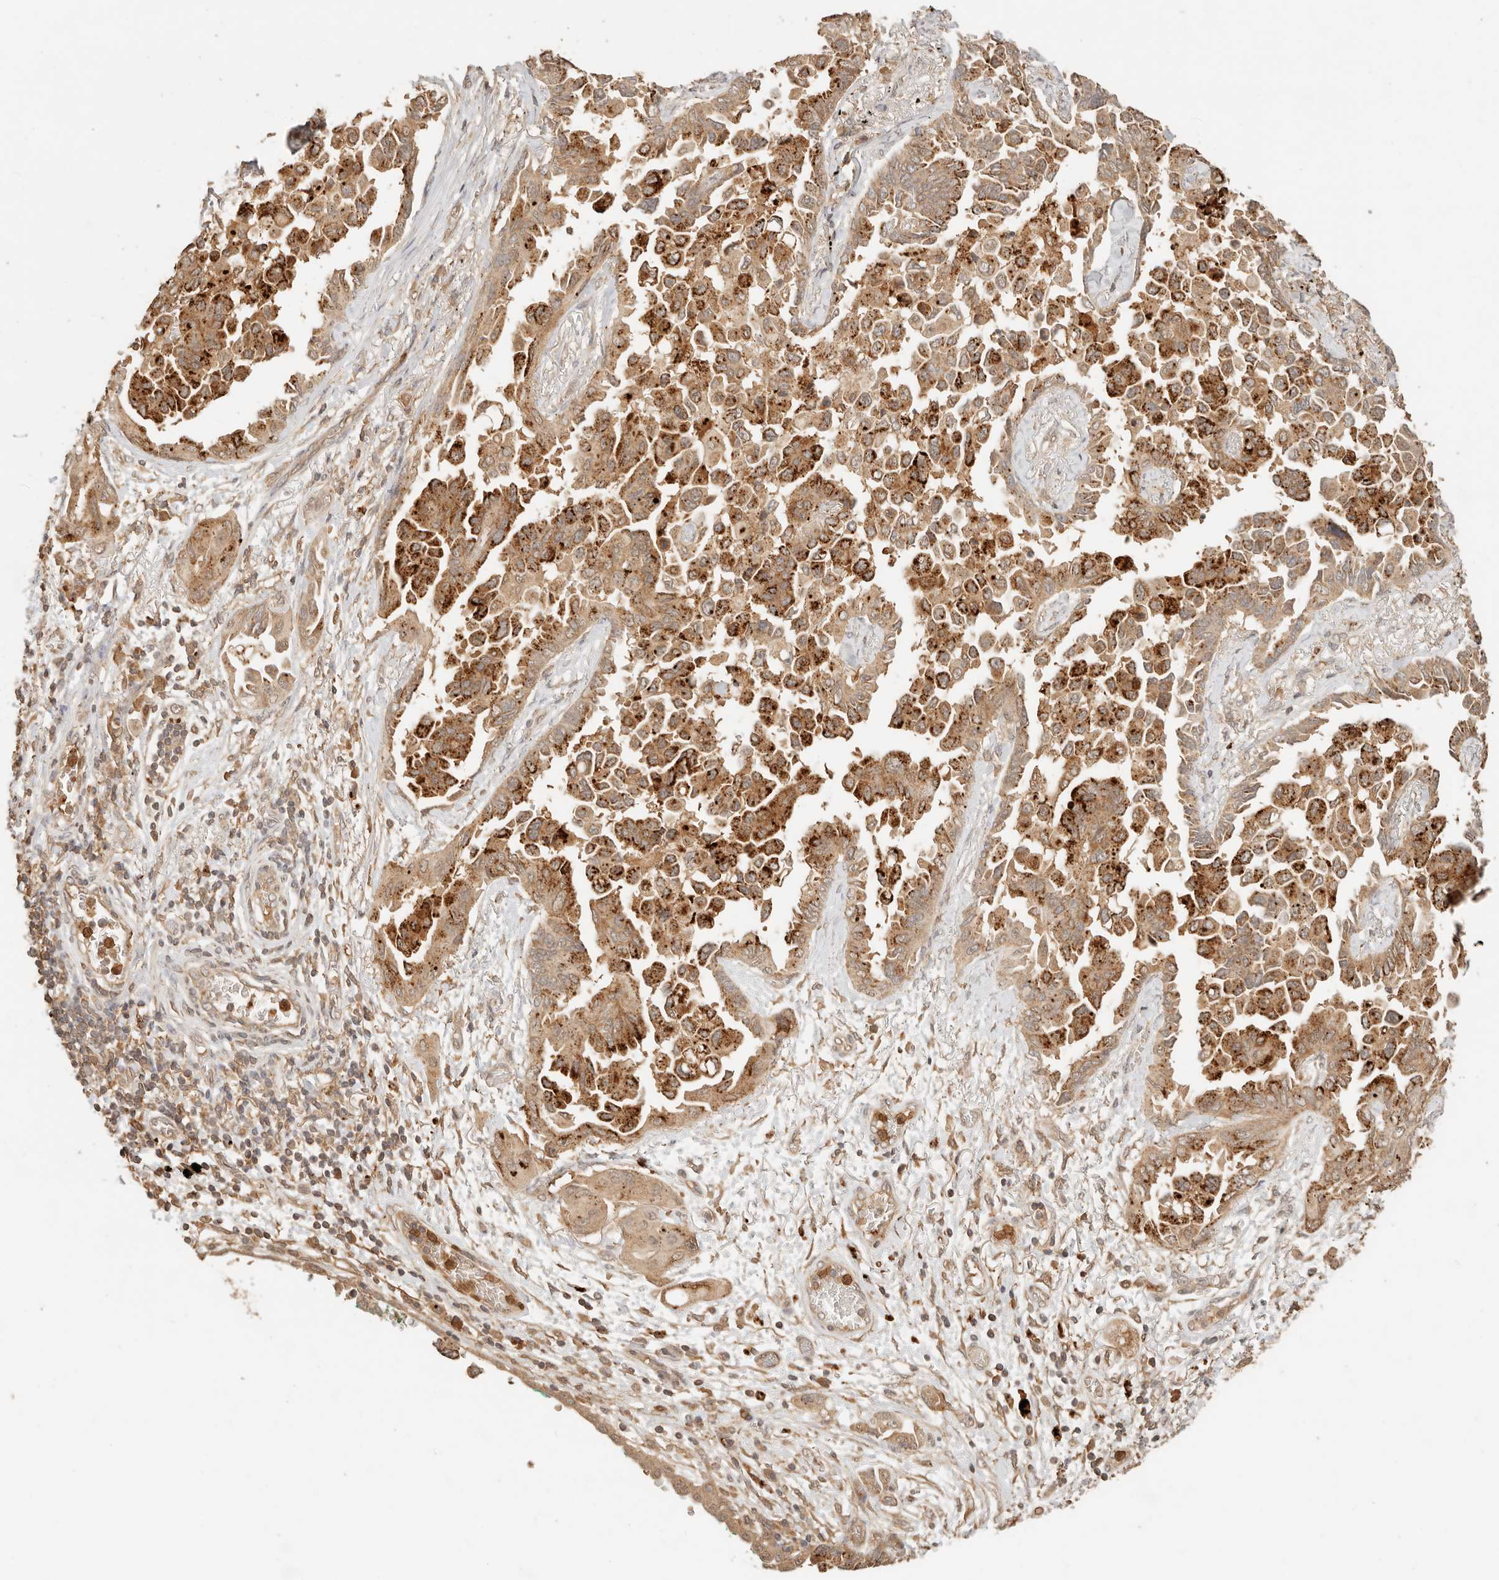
{"staining": {"intensity": "moderate", "quantity": ">75%", "location": "cytoplasmic/membranous"}, "tissue": "lung cancer", "cell_type": "Tumor cells", "image_type": "cancer", "snomed": [{"axis": "morphology", "description": "Adenocarcinoma, NOS"}, {"axis": "topography", "description": "Lung"}], "caption": "Lung cancer stained for a protein displays moderate cytoplasmic/membranous positivity in tumor cells. (DAB IHC, brown staining for protein, blue staining for nuclei).", "gene": "INTS11", "patient": {"sex": "female", "age": 67}}